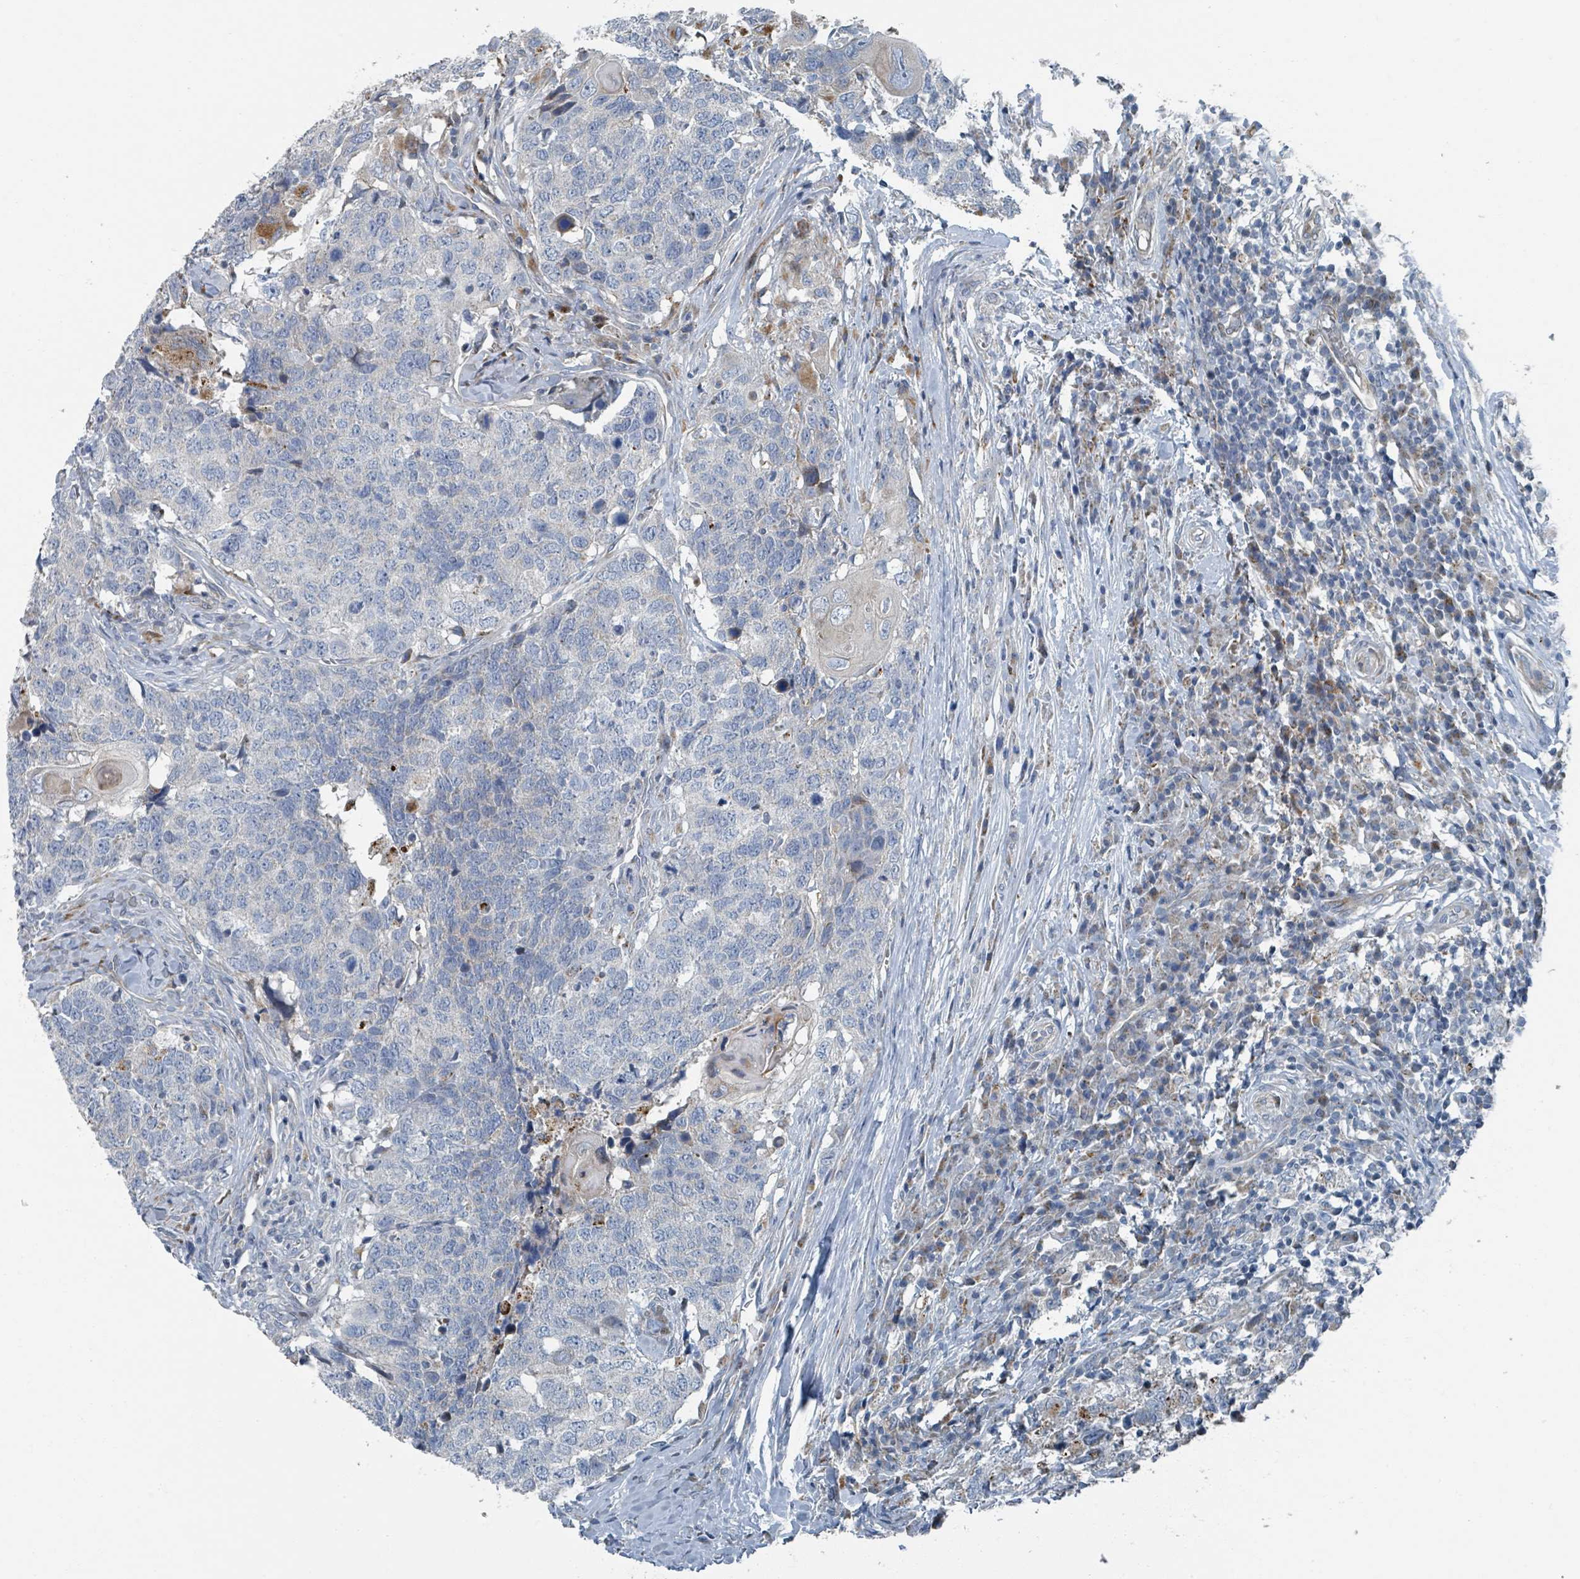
{"staining": {"intensity": "negative", "quantity": "none", "location": "none"}, "tissue": "head and neck cancer", "cell_type": "Tumor cells", "image_type": "cancer", "snomed": [{"axis": "morphology", "description": "Normal tissue, NOS"}, {"axis": "morphology", "description": "Squamous cell carcinoma, NOS"}, {"axis": "topography", "description": "Skeletal muscle"}, {"axis": "topography", "description": "Vascular tissue"}, {"axis": "topography", "description": "Peripheral nerve tissue"}, {"axis": "topography", "description": "Head-Neck"}], "caption": "DAB (3,3'-diaminobenzidine) immunohistochemical staining of human head and neck cancer (squamous cell carcinoma) shows no significant staining in tumor cells.", "gene": "DIPK2A", "patient": {"sex": "male", "age": 66}}